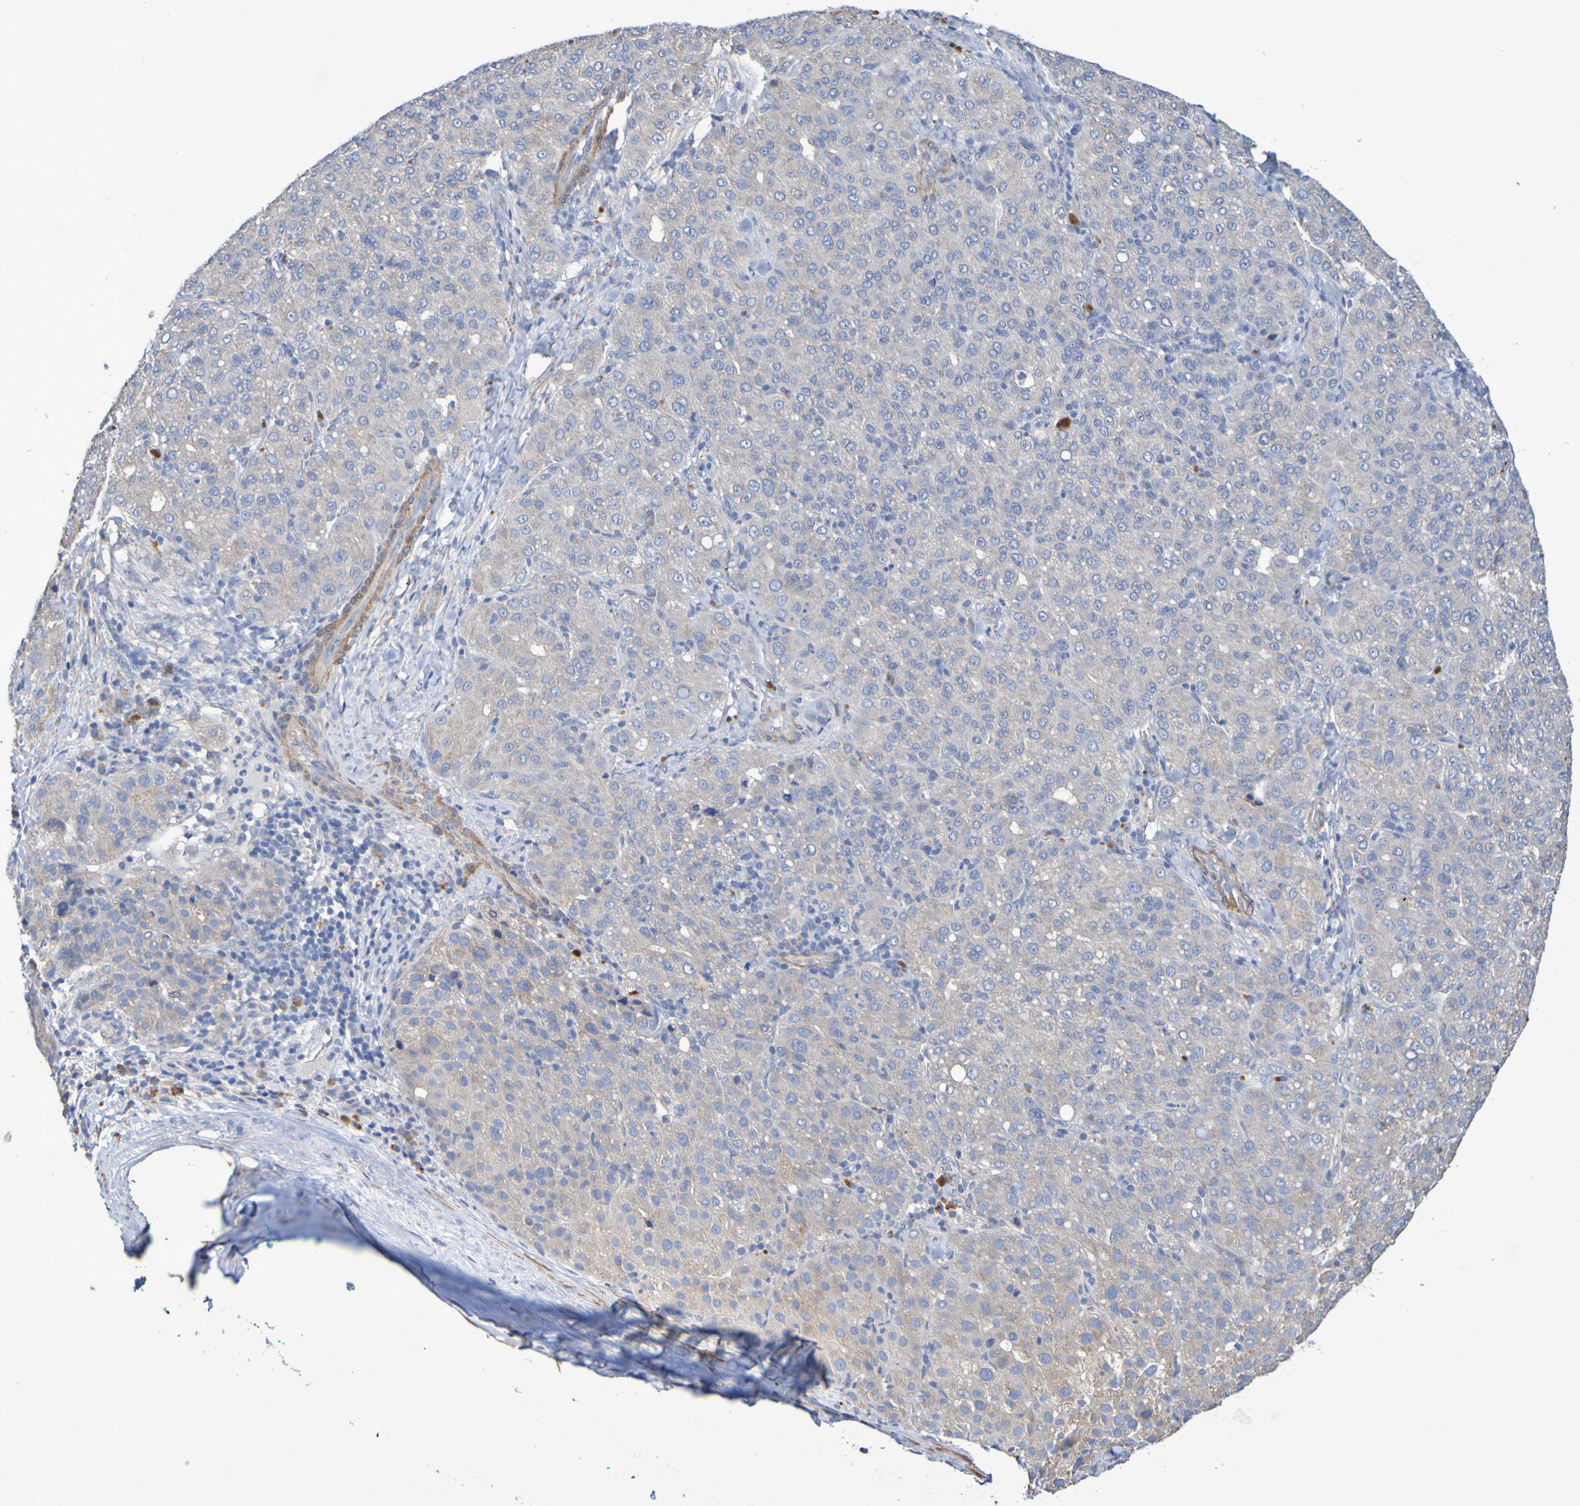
{"staining": {"intensity": "moderate", "quantity": "25%-75%", "location": "cytoplasmic/membranous"}, "tissue": "liver cancer", "cell_type": "Tumor cells", "image_type": "cancer", "snomed": [{"axis": "morphology", "description": "Carcinoma, Hepatocellular, NOS"}, {"axis": "topography", "description": "Liver"}], "caption": "Human liver cancer stained with a protein marker displays moderate staining in tumor cells.", "gene": "SRPRB", "patient": {"sex": "male", "age": 65}}